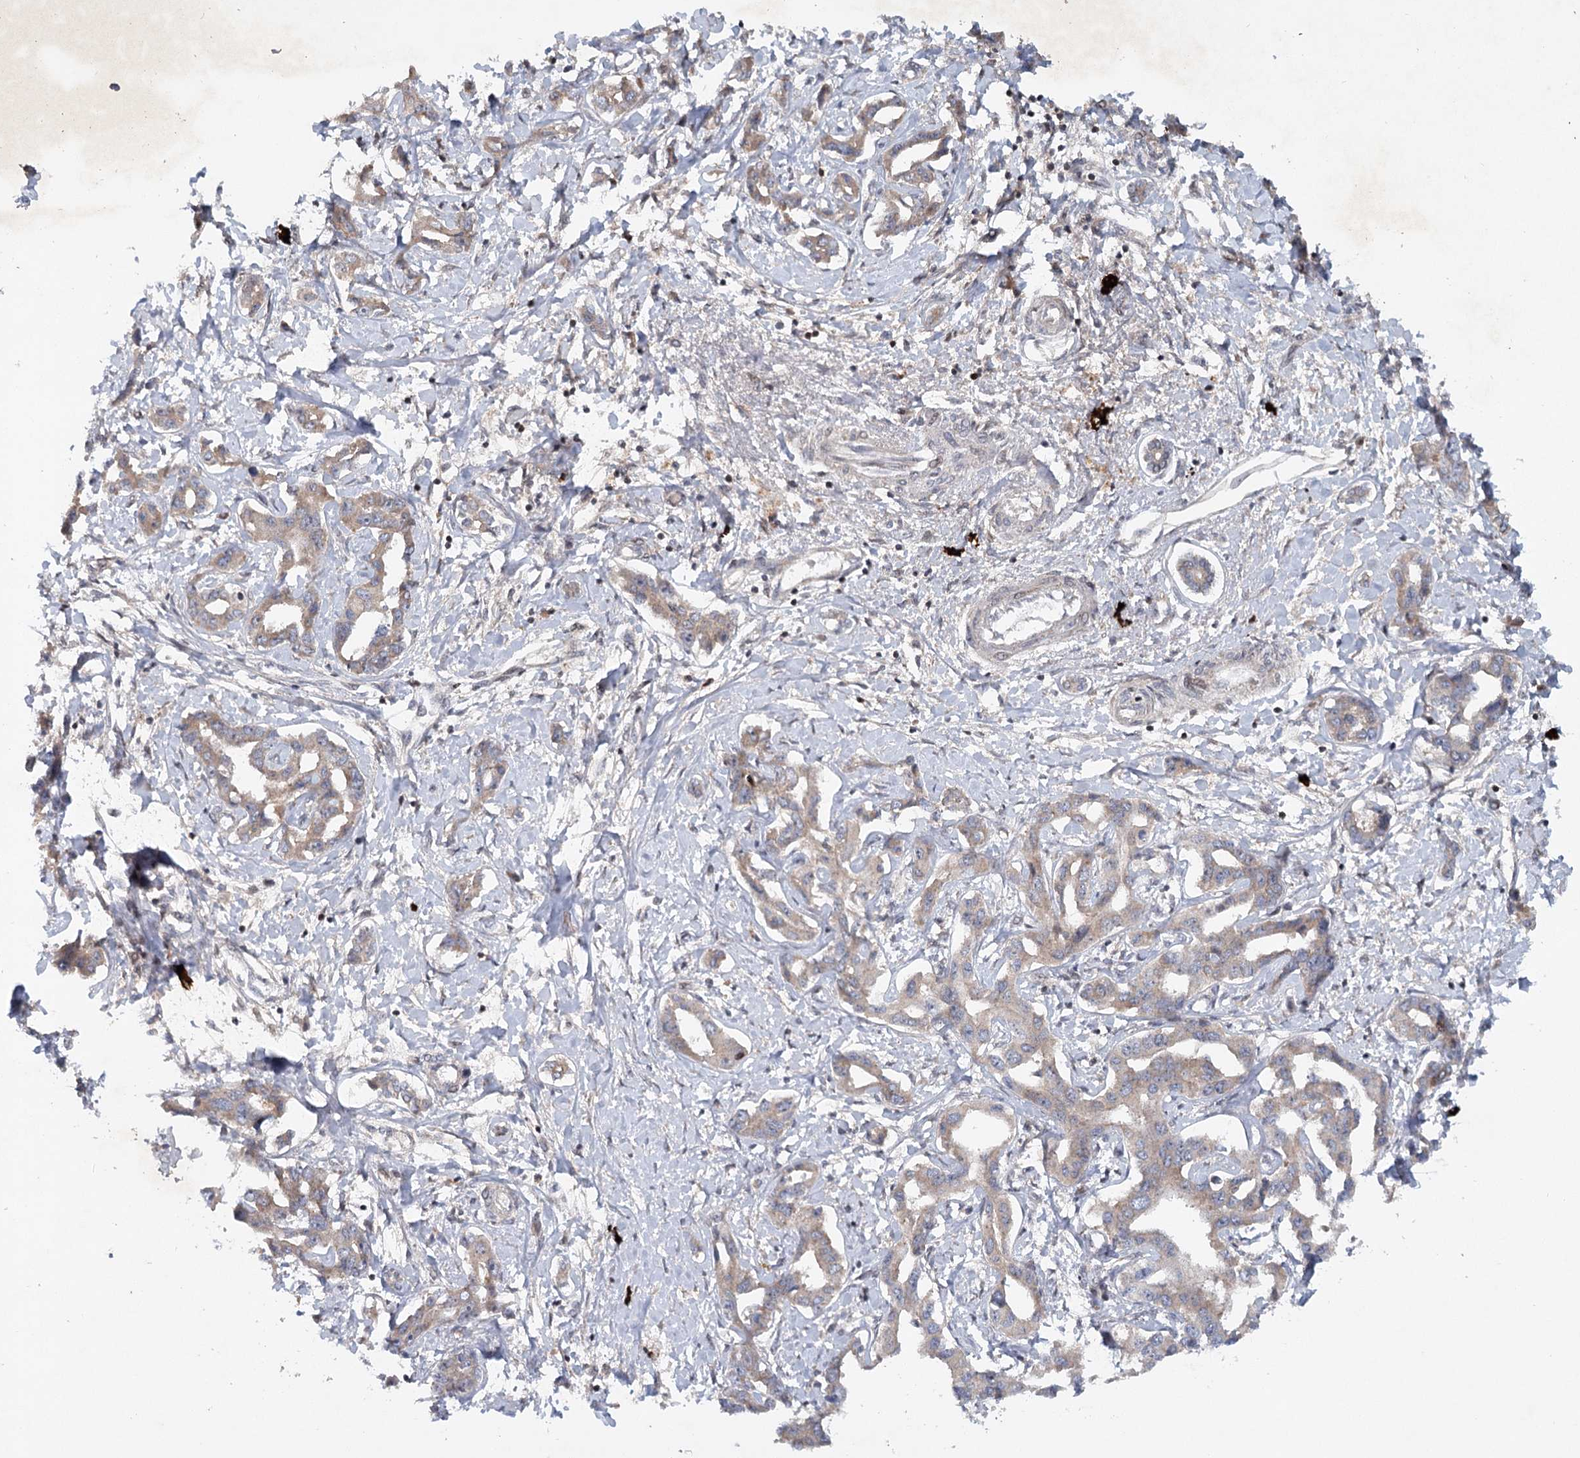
{"staining": {"intensity": "moderate", "quantity": ">75%", "location": "cytoplasmic/membranous"}, "tissue": "liver cancer", "cell_type": "Tumor cells", "image_type": "cancer", "snomed": [{"axis": "morphology", "description": "Cholangiocarcinoma"}, {"axis": "topography", "description": "Liver"}], "caption": "IHC staining of liver cancer (cholangiocarcinoma), which displays medium levels of moderate cytoplasmic/membranous positivity in approximately >75% of tumor cells indicating moderate cytoplasmic/membranous protein expression. The staining was performed using DAB (brown) for protein detection and nuclei were counterstained in hematoxylin (blue).", "gene": "MAP3K13", "patient": {"sex": "male", "age": 59}}